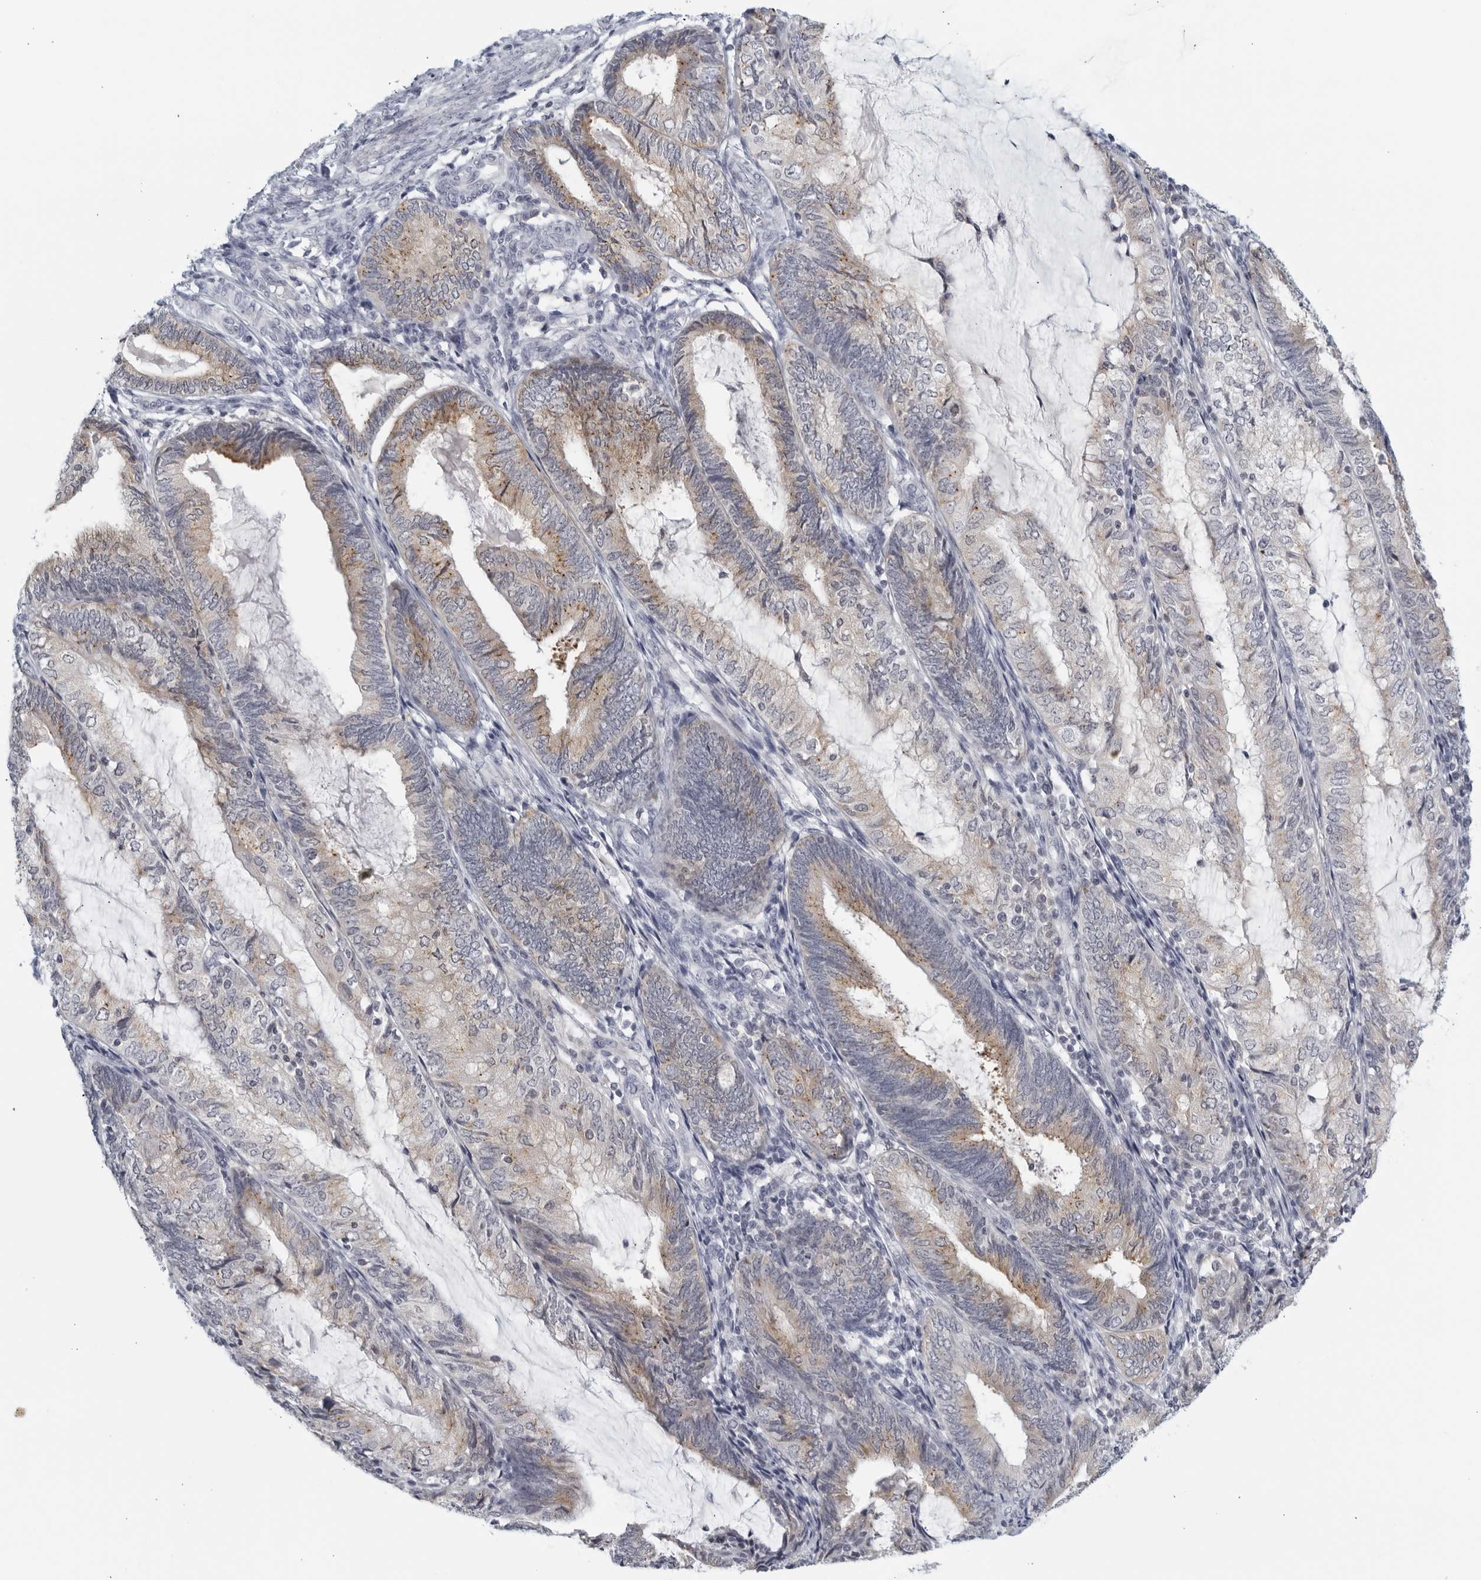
{"staining": {"intensity": "moderate", "quantity": "<25%", "location": "cytoplasmic/membranous"}, "tissue": "endometrial cancer", "cell_type": "Tumor cells", "image_type": "cancer", "snomed": [{"axis": "morphology", "description": "Adenocarcinoma, NOS"}, {"axis": "topography", "description": "Endometrium"}], "caption": "Immunohistochemical staining of human endometrial cancer (adenocarcinoma) displays low levels of moderate cytoplasmic/membranous staining in about <25% of tumor cells.", "gene": "MATN1", "patient": {"sex": "female", "age": 81}}